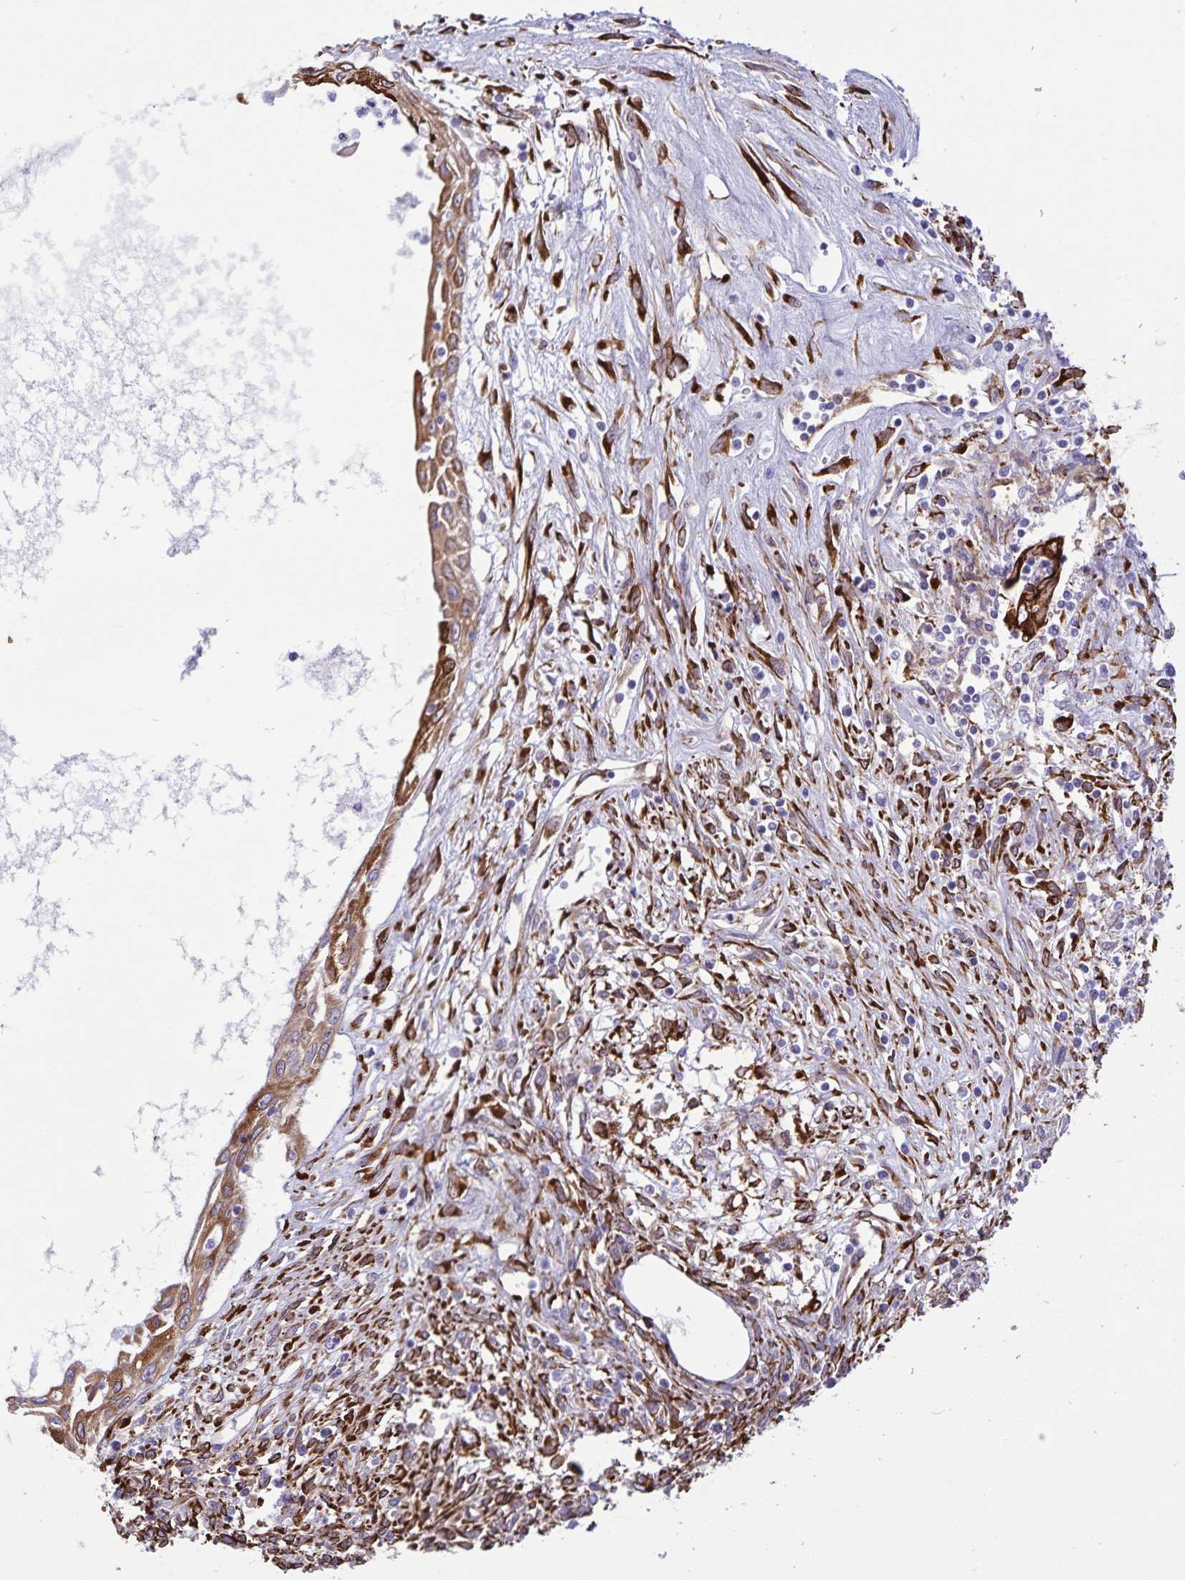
{"staining": {"intensity": "moderate", "quantity": "25%-75%", "location": "cytoplasmic/membranous"}, "tissue": "testis cancer", "cell_type": "Tumor cells", "image_type": "cancer", "snomed": [{"axis": "morphology", "description": "Carcinoma, Embryonal, NOS"}, {"axis": "topography", "description": "Testis"}], "caption": "A brown stain labels moderate cytoplasmic/membranous expression of a protein in testis cancer tumor cells.", "gene": "RCN1", "patient": {"sex": "male", "age": 37}}